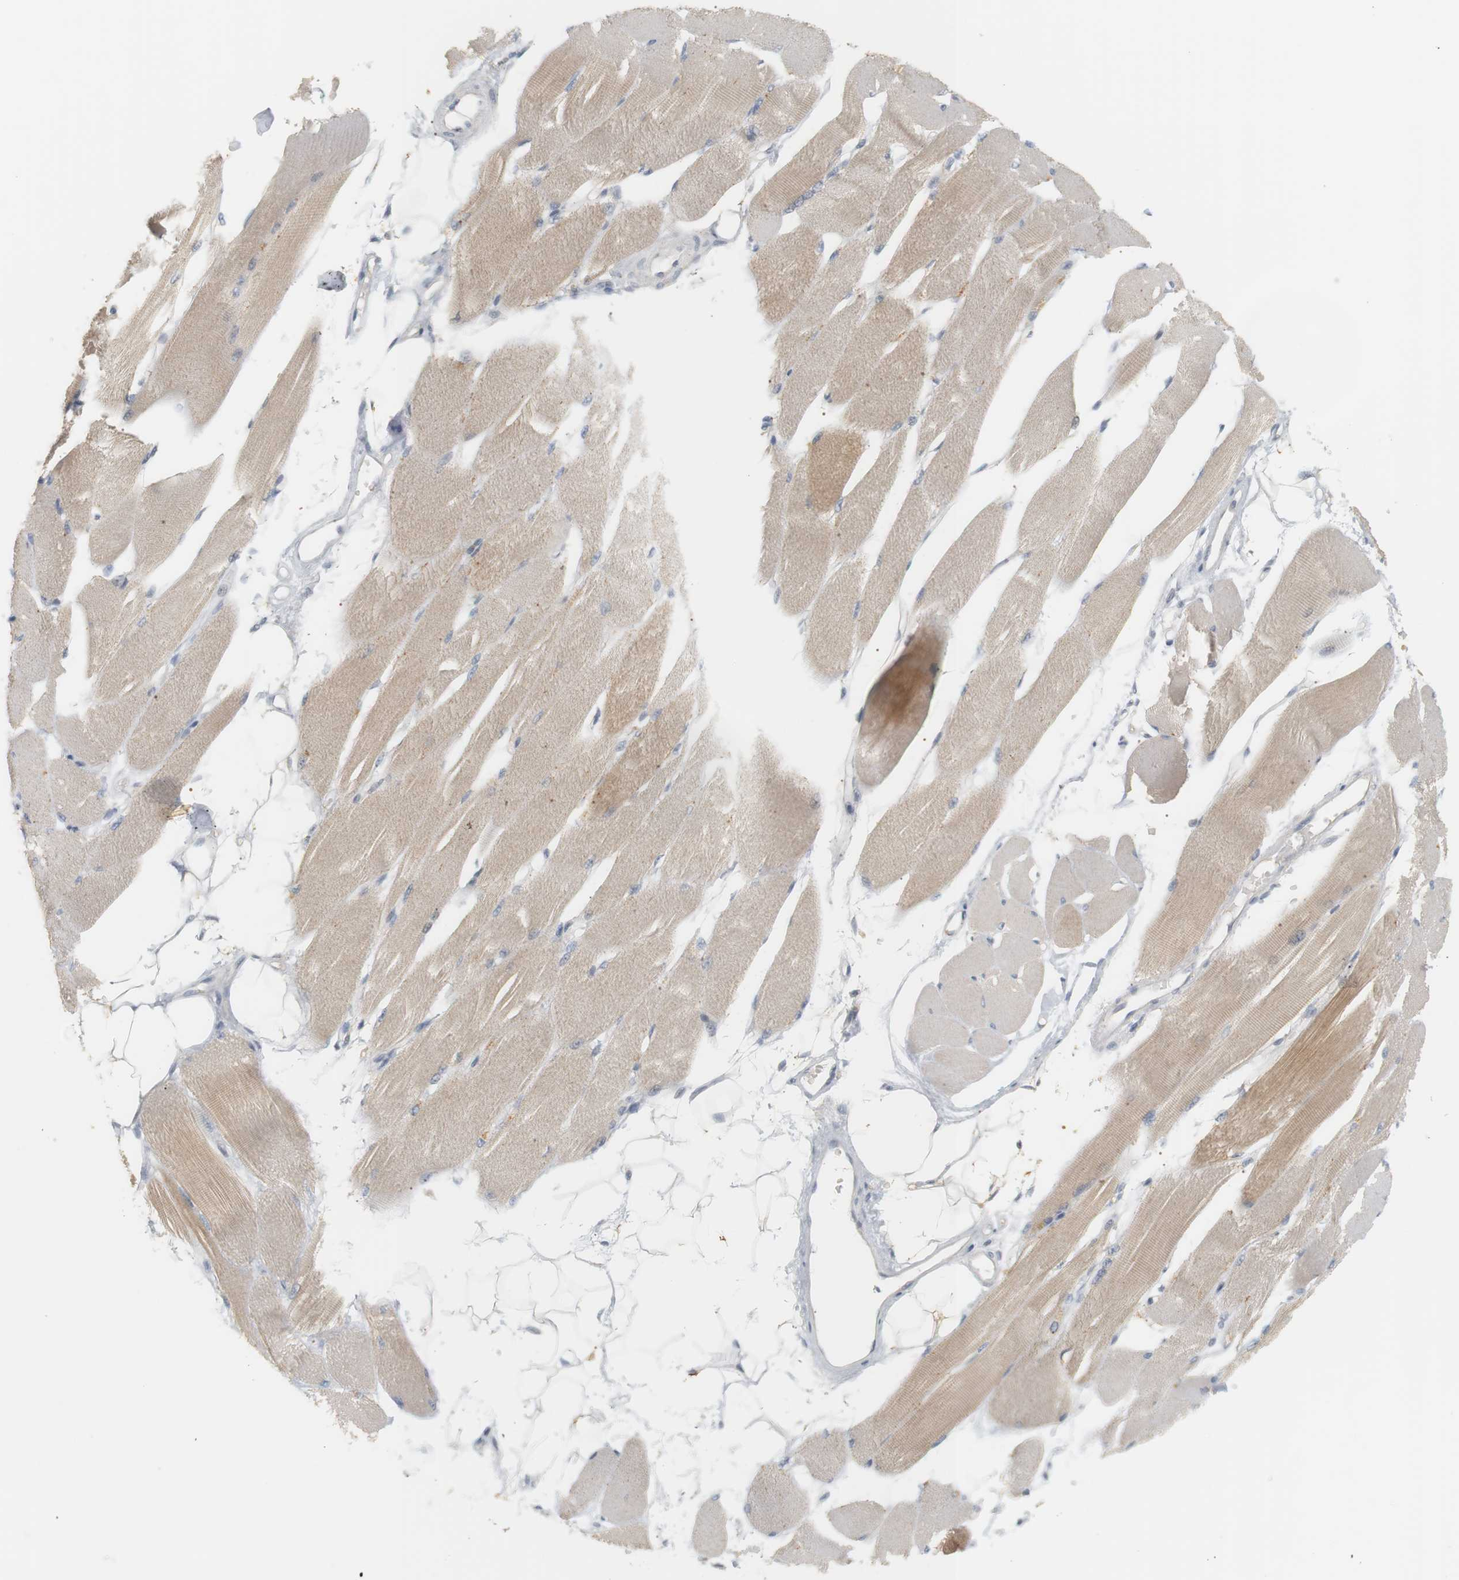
{"staining": {"intensity": "moderate", "quantity": "25%-75%", "location": "cytoplasmic/membranous"}, "tissue": "skeletal muscle", "cell_type": "Myocytes", "image_type": "normal", "snomed": [{"axis": "morphology", "description": "Normal tissue, NOS"}, {"axis": "topography", "description": "Skeletal muscle"}, {"axis": "topography", "description": "Peripheral nerve tissue"}], "caption": "Immunohistochemical staining of unremarkable human skeletal muscle reveals moderate cytoplasmic/membranous protein staining in about 25%-75% of myocytes.", "gene": "RTN3", "patient": {"sex": "female", "age": 84}}